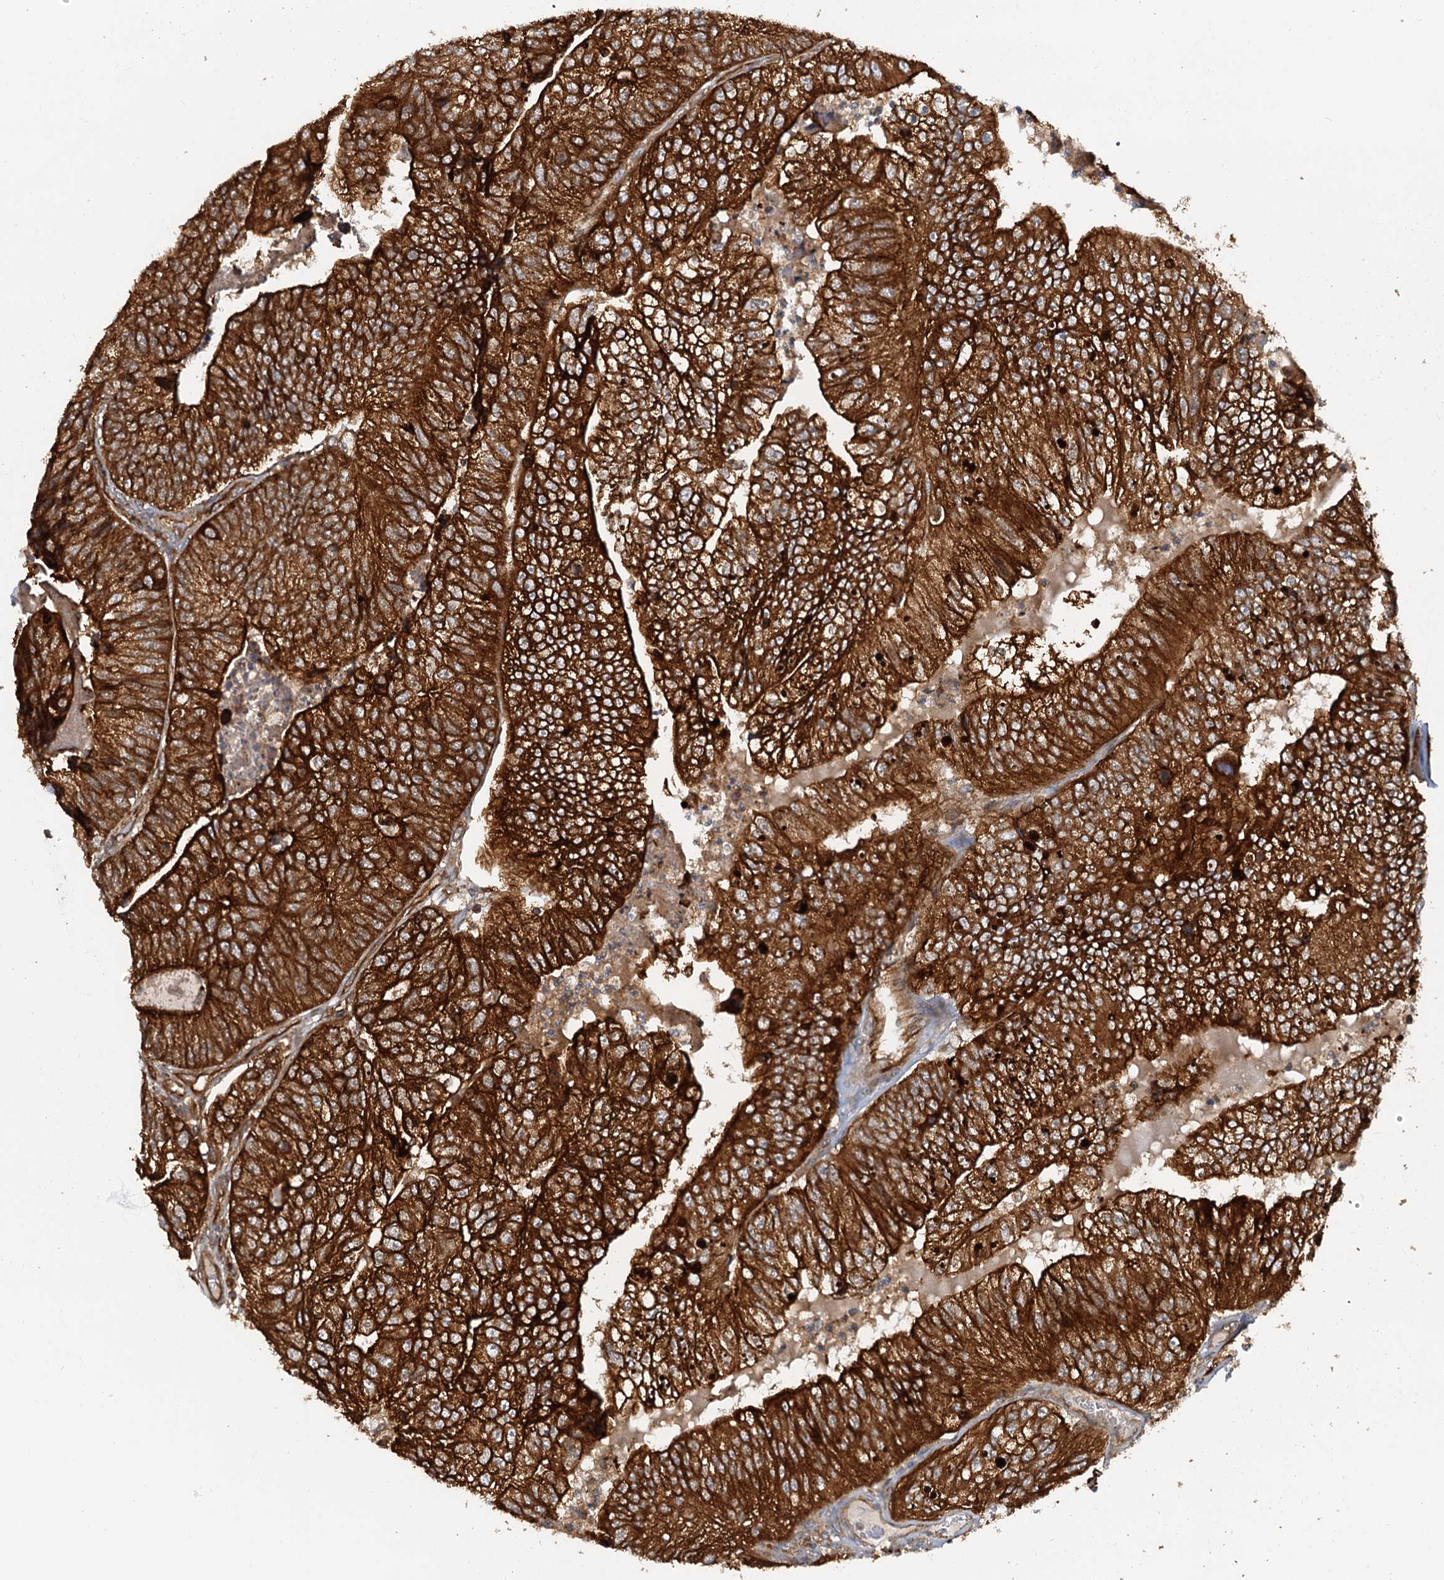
{"staining": {"intensity": "strong", "quantity": ">75%", "location": "cytoplasmic/membranous"}, "tissue": "colorectal cancer", "cell_type": "Tumor cells", "image_type": "cancer", "snomed": [{"axis": "morphology", "description": "Adenocarcinoma, NOS"}, {"axis": "topography", "description": "Colon"}], "caption": "Brown immunohistochemical staining in colorectal adenocarcinoma demonstrates strong cytoplasmic/membranous positivity in approximately >75% of tumor cells.", "gene": "NIPAL3", "patient": {"sex": "female", "age": 67}}